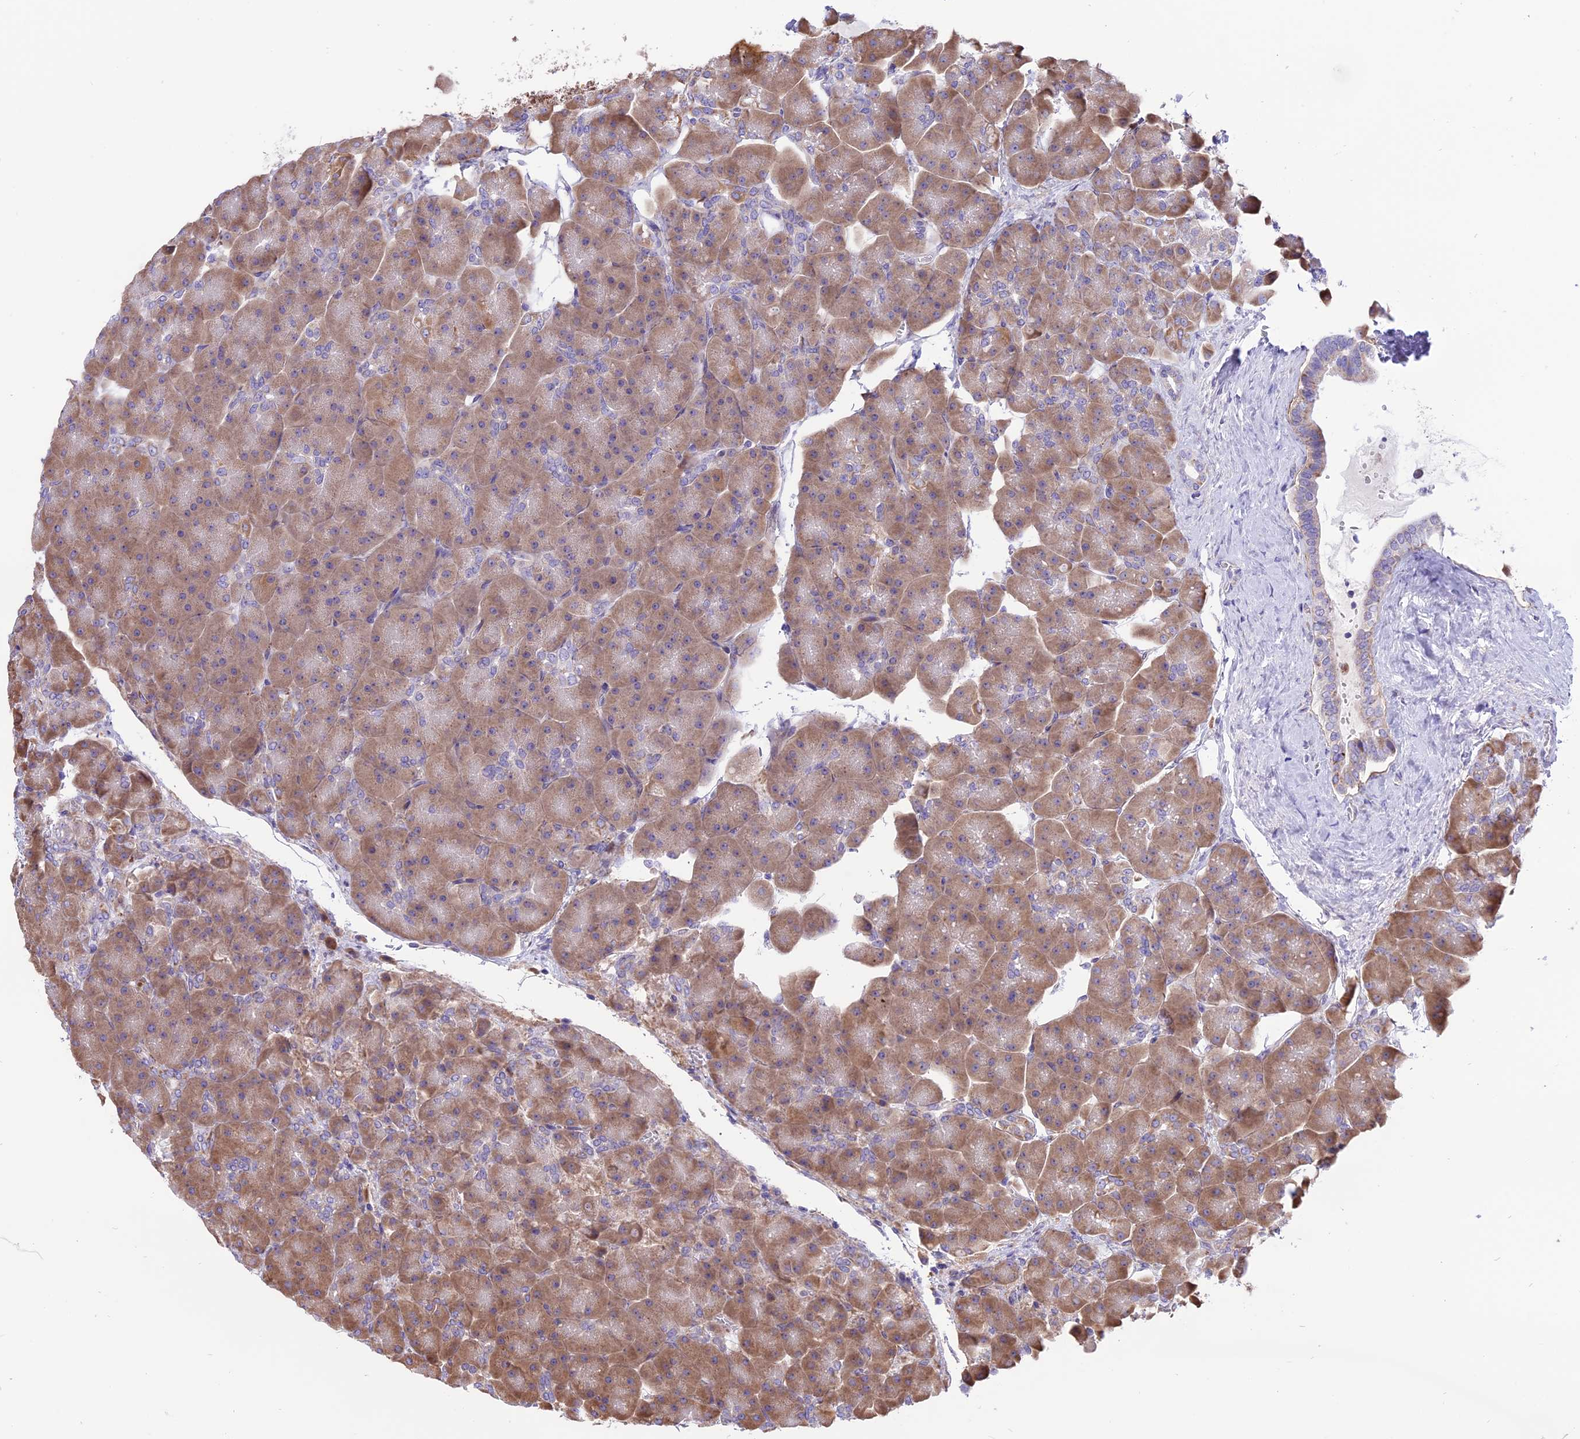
{"staining": {"intensity": "moderate", "quantity": ">75%", "location": "cytoplasmic/membranous"}, "tissue": "pancreas", "cell_type": "Exocrine glandular cells", "image_type": "normal", "snomed": [{"axis": "morphology", "description": "Normal tissue, NOS"}, {"axis": "topography", "description": "Pancreas"}], "caption": "The image reveals staining of normal pancreas, revealing moderate cytoplasmic/membranous protein expression (brown color) within exocrine glandular cells. The protein of interest is shown in brown color, while the nuclei are stained blue.", "gene": "ARMCX6", "patient": {"sex": "male", "age": 66}}